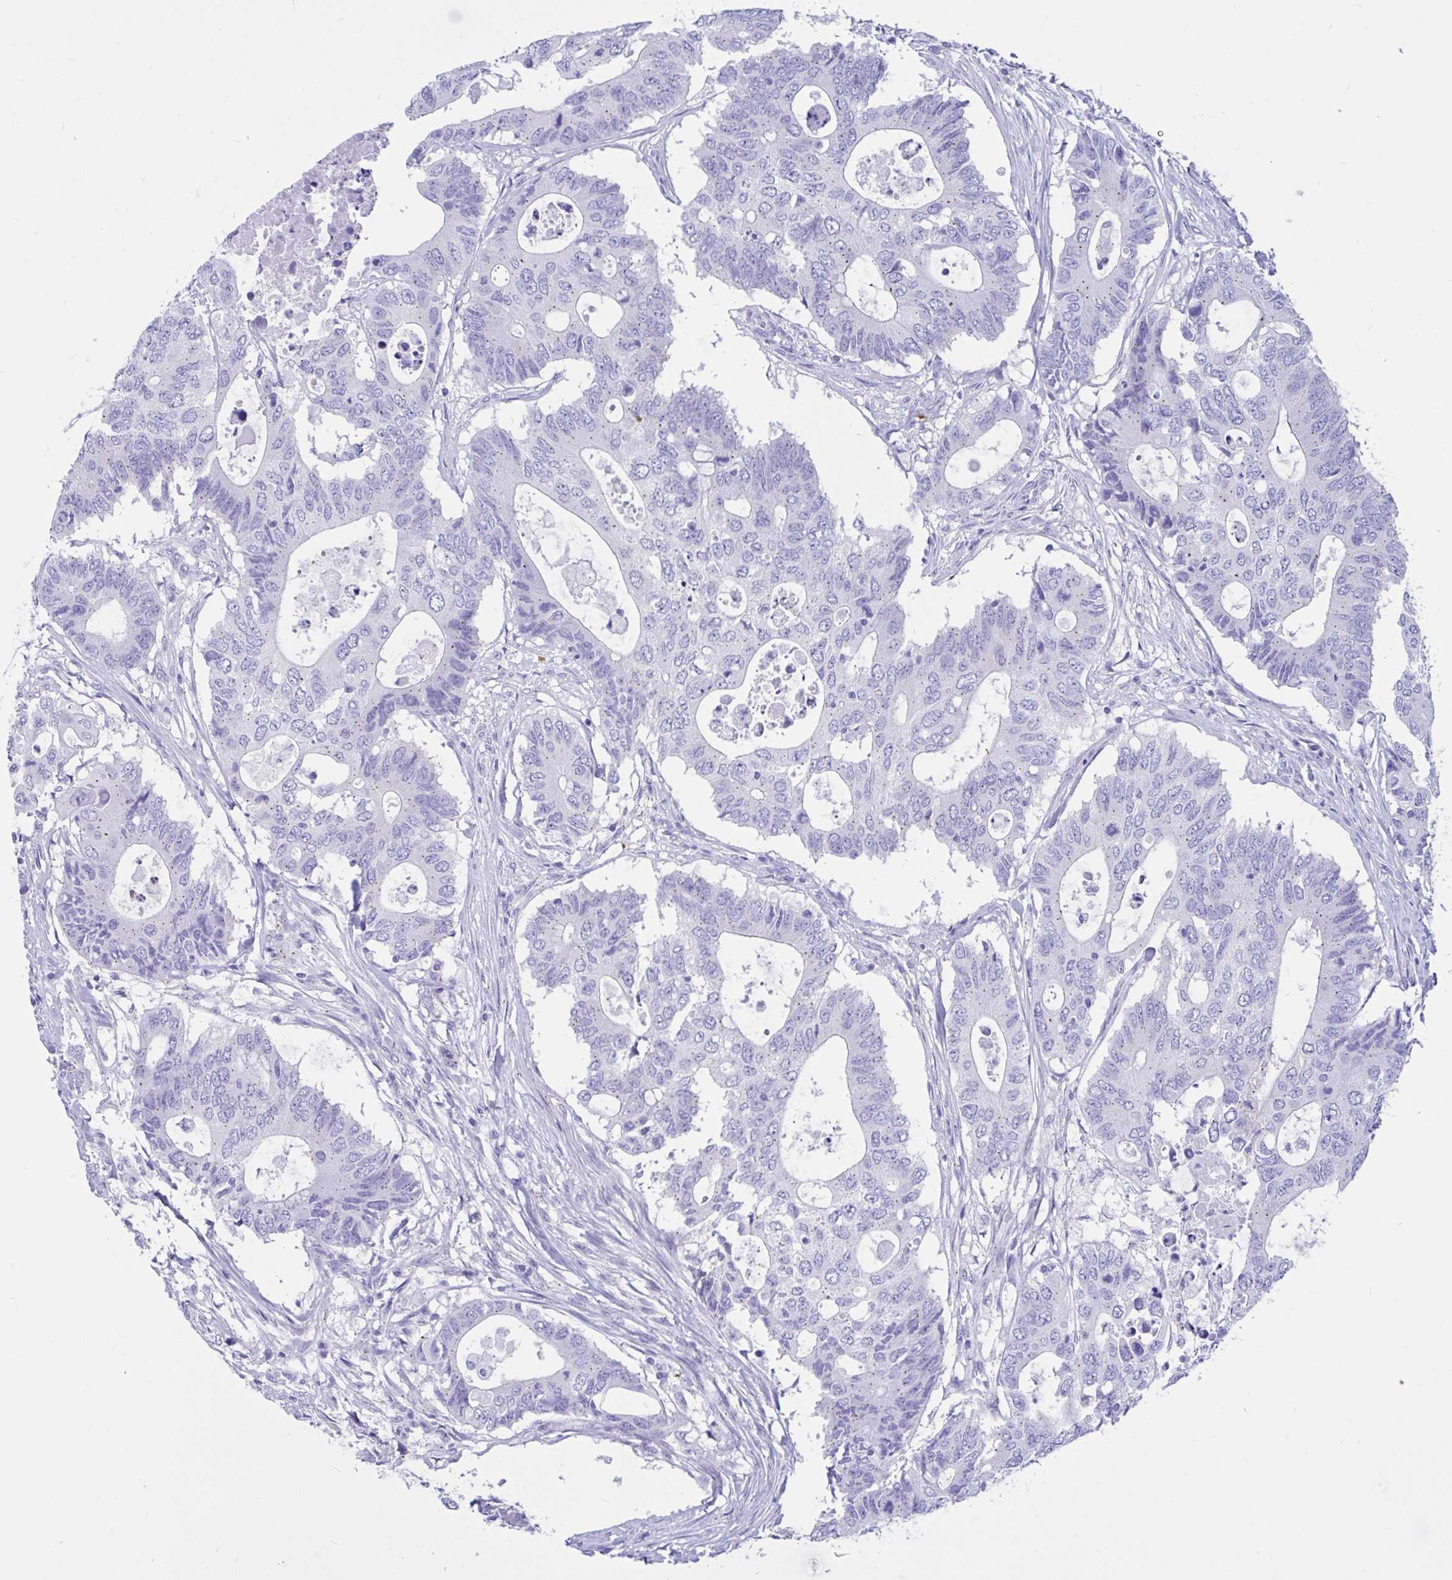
{"staining": {"intensity": "moderate", "quantity": "<25%", "location": "cytoplasmic/membranous"}, "tissue": "colorectal cancer", "cell_type": "Tumor cells", "image_type": "cancer", "snomed": [{"axis": "morphology", "description": "Adenocarcinoma, NOS"}, {"axis": "topography", "description": "Colon"}], "caption": "Approximately <25% of tumor cells in adenocarcinoma (colorectal) show moderate cytoplasmic/membranous protein staining as visualized by brown immunohistochemical staining.", "gene": "RNASE3", "patient": {"sex": "male", "age": 71}}